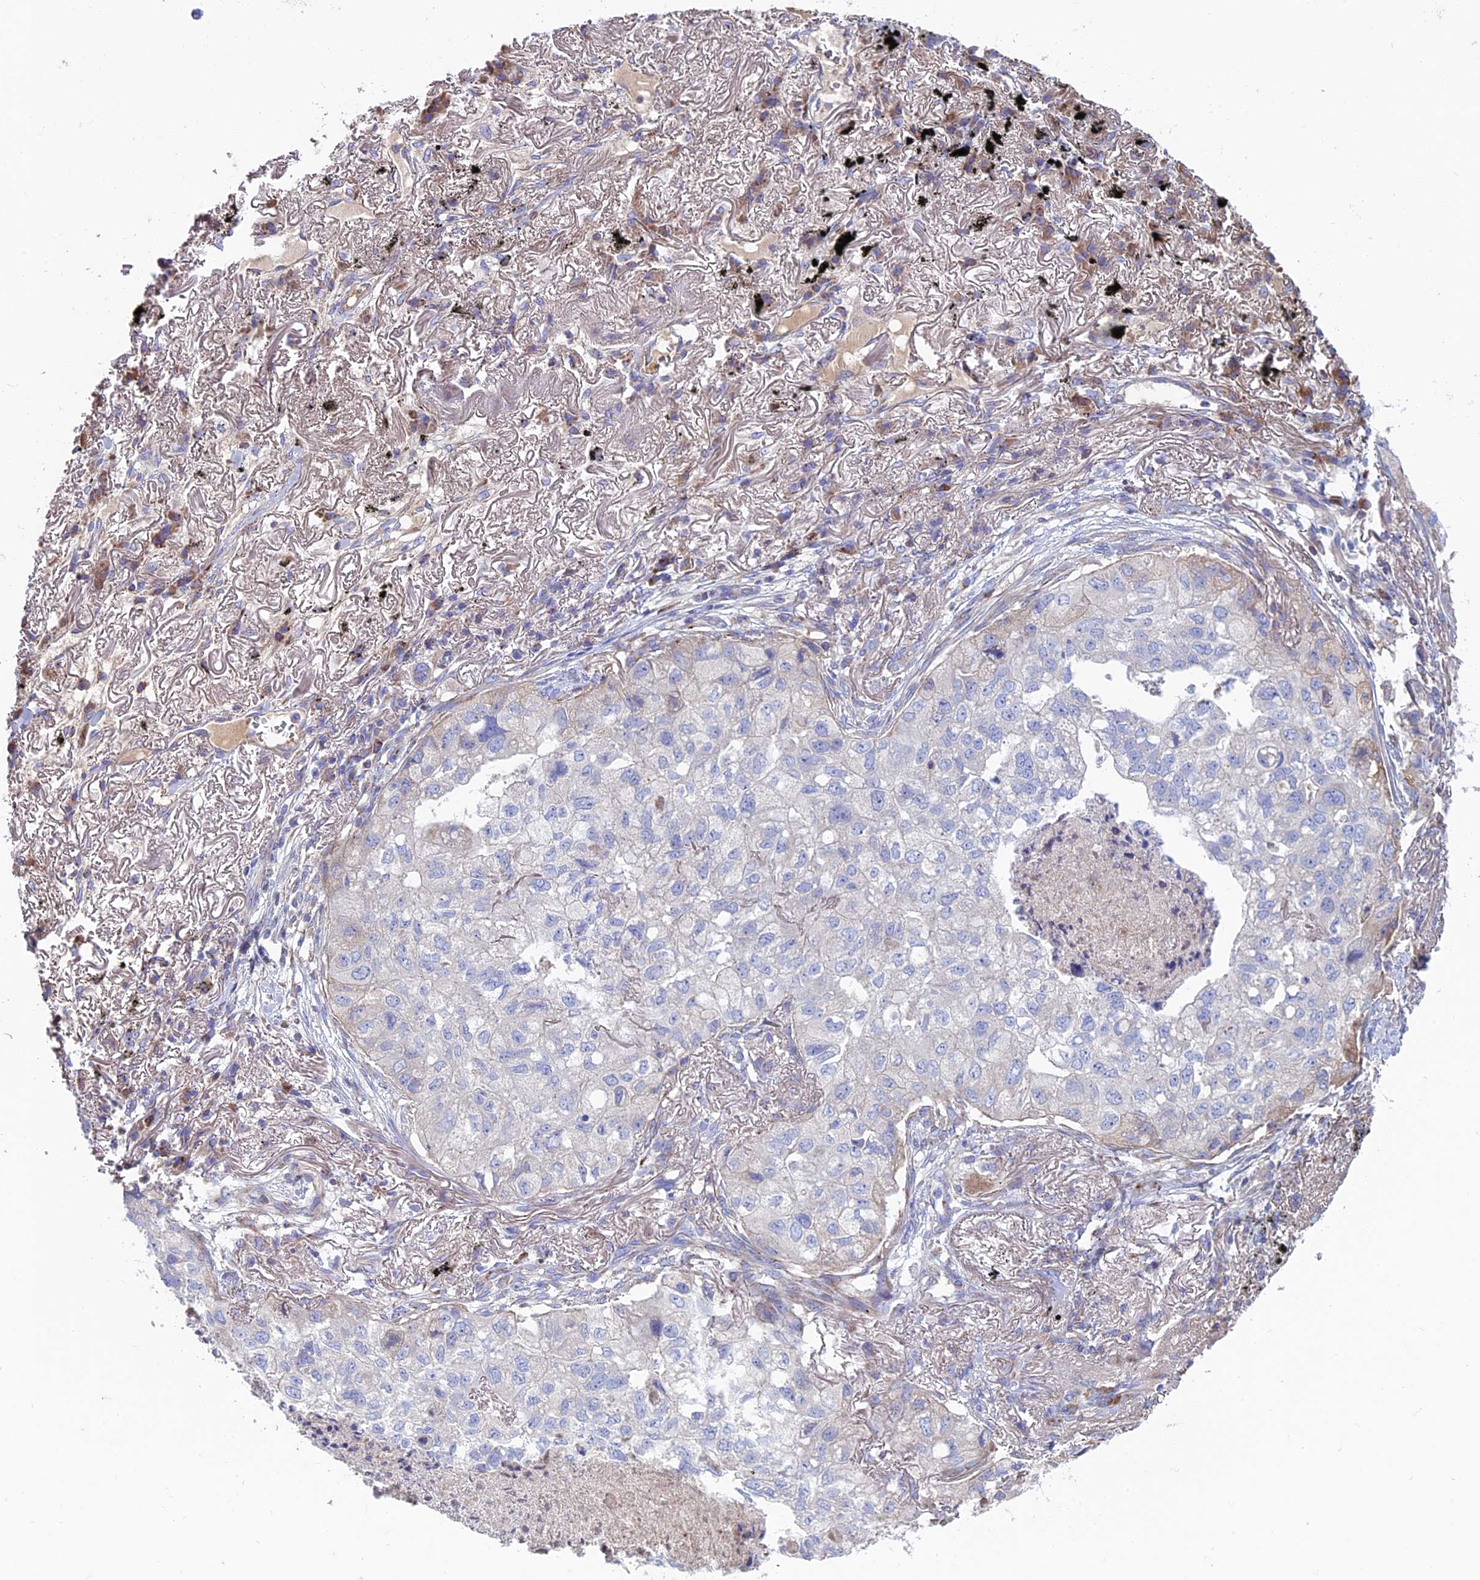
{"staining": {"intensity": "negative", "quantity": "none", "location": "none"}, "tissue": "lung cancer", "cell_type": "Tumor cells", "image_type": "cancer", "snomed": [{"axis": "morphology", "description": "Adenocarcinoma, NOS"}, {"axis": "topography", "description": "Lung"}], "caption": "Immunohistochemistry histopathology image of neoplastic tissue: human lung cancer (adenocarcinoma) stained with DAB (3,3'-diaminobenzidine) exhibits no significant protein expression in tumor cells.", "gene": "SLC15A5", "patient": {"sex": "male", "age": 65}}